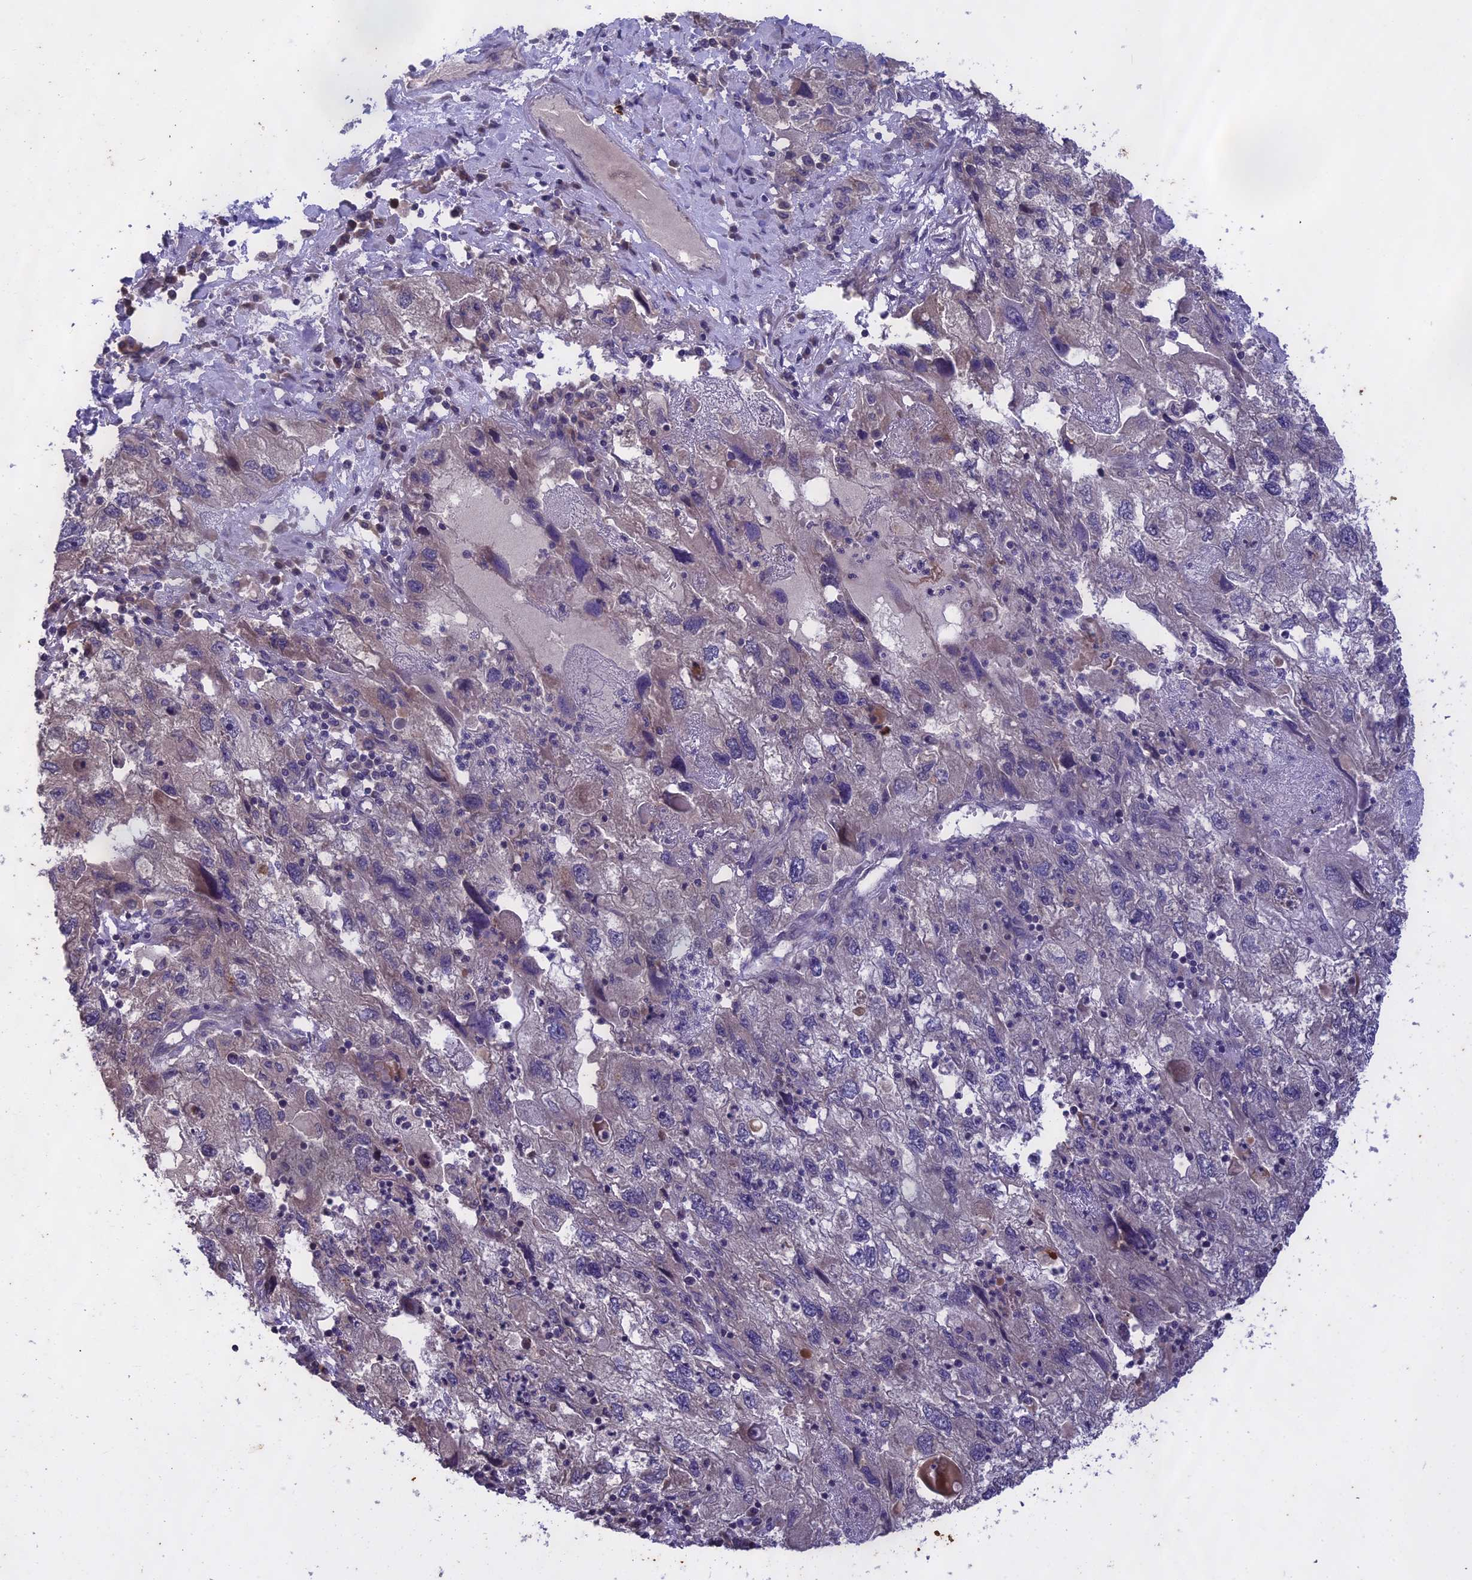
{"staining": {"intensity": "weak", "quantity": "<25%", "location": "cytoplasmic/membranous"}, "tissue": "endometrial cancer", "cell_type": "Tumor cells", "image_type": "cancer", "snomed": [{"axis": "morphology", "description": "Adenocarcinoma, NOS"}, {"axis": "topography", "description": "Endometrium"}], "caption": "Human endometrial cancer stained for a protein using immunohistochemistry demonstrates no staining in tumor cells.", "gene": "MEMO1", "patient": {"sex": "female", "age": 49}}